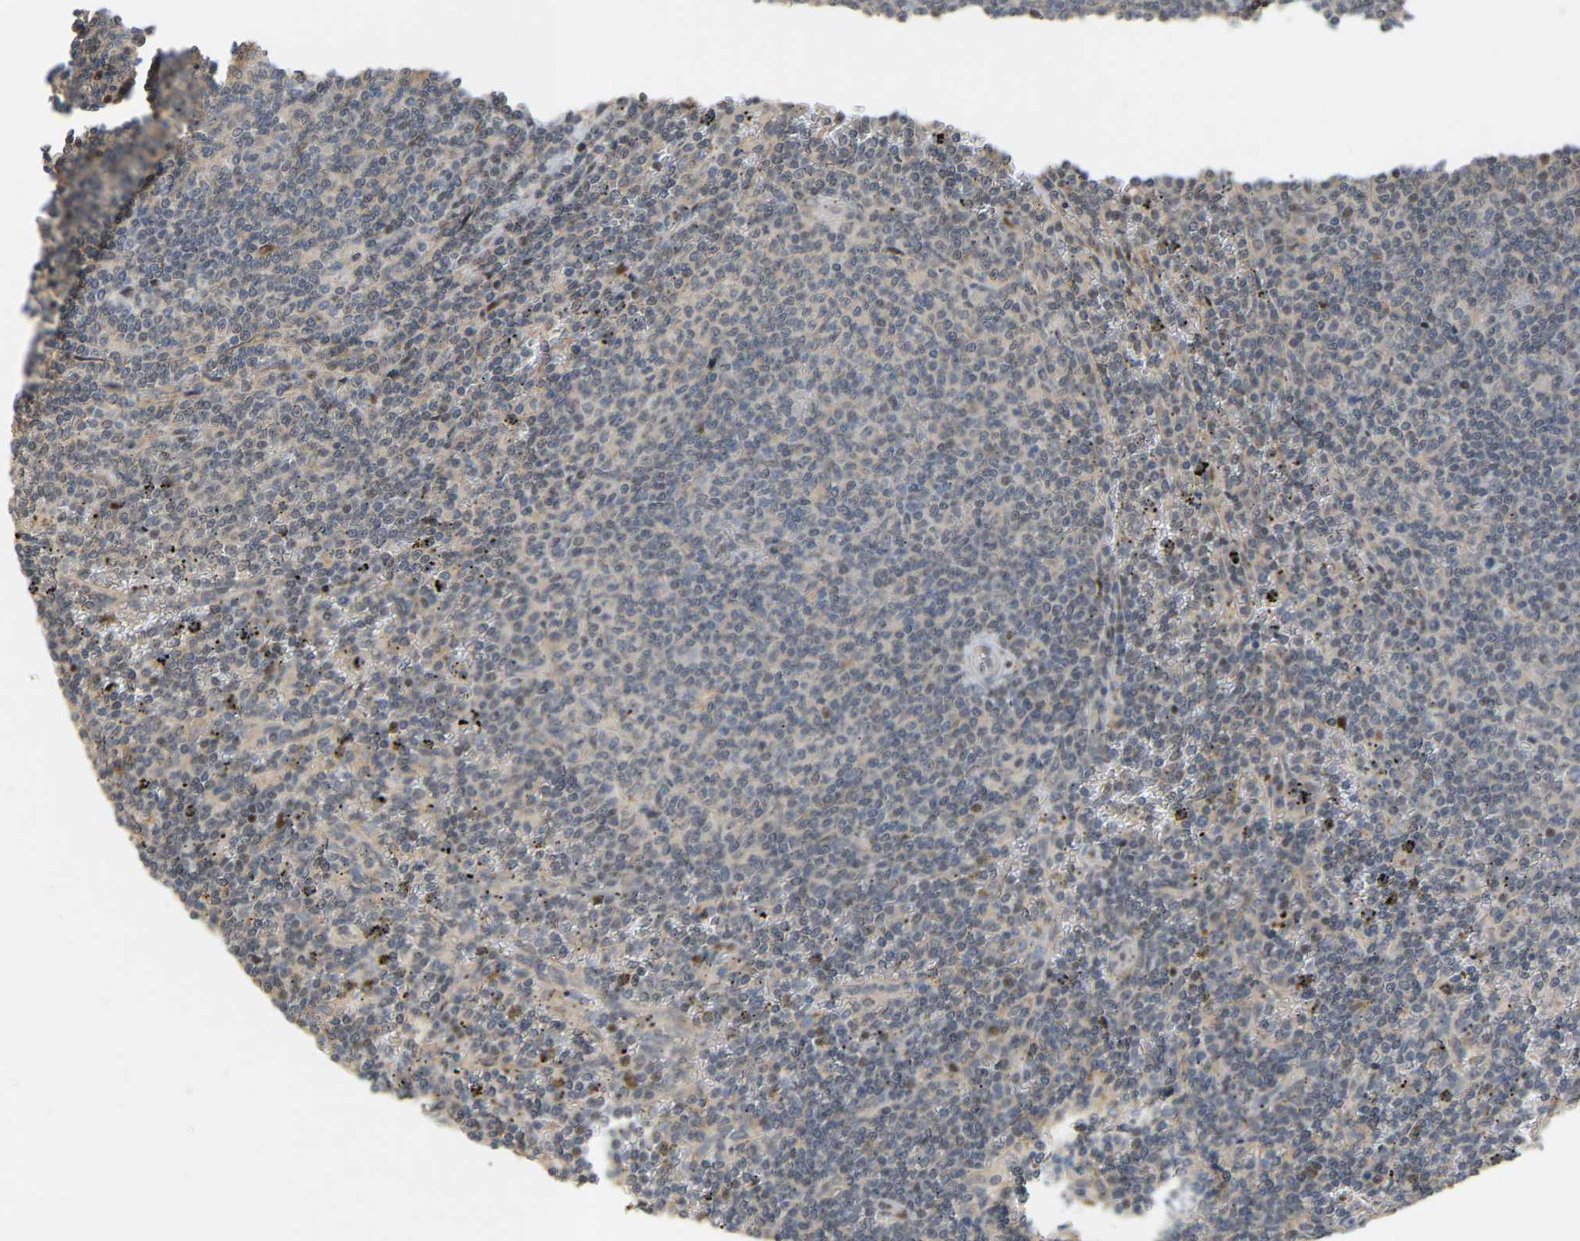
{"staining": {"intensity": "negative", "quantity": "none", "location": "none"}, "tissue": "lymphoma", "cell_type": "Tumor cells", "image_type": "cancer", "snomed": [{"axis": "morphology", "description": "Malignant lymphoma, non-Hodgkin's type, Low grade"}, {"axis": "topography", "description": "Spleen"}], "caption": "Immunohistochemistry micrograph of neoplastic tissue: human lymphoma stained with DAB displays no significant protein positivity in tumor cells.", "gene": "PTPN4", "patient": {"sex": "female", "age": 50}}